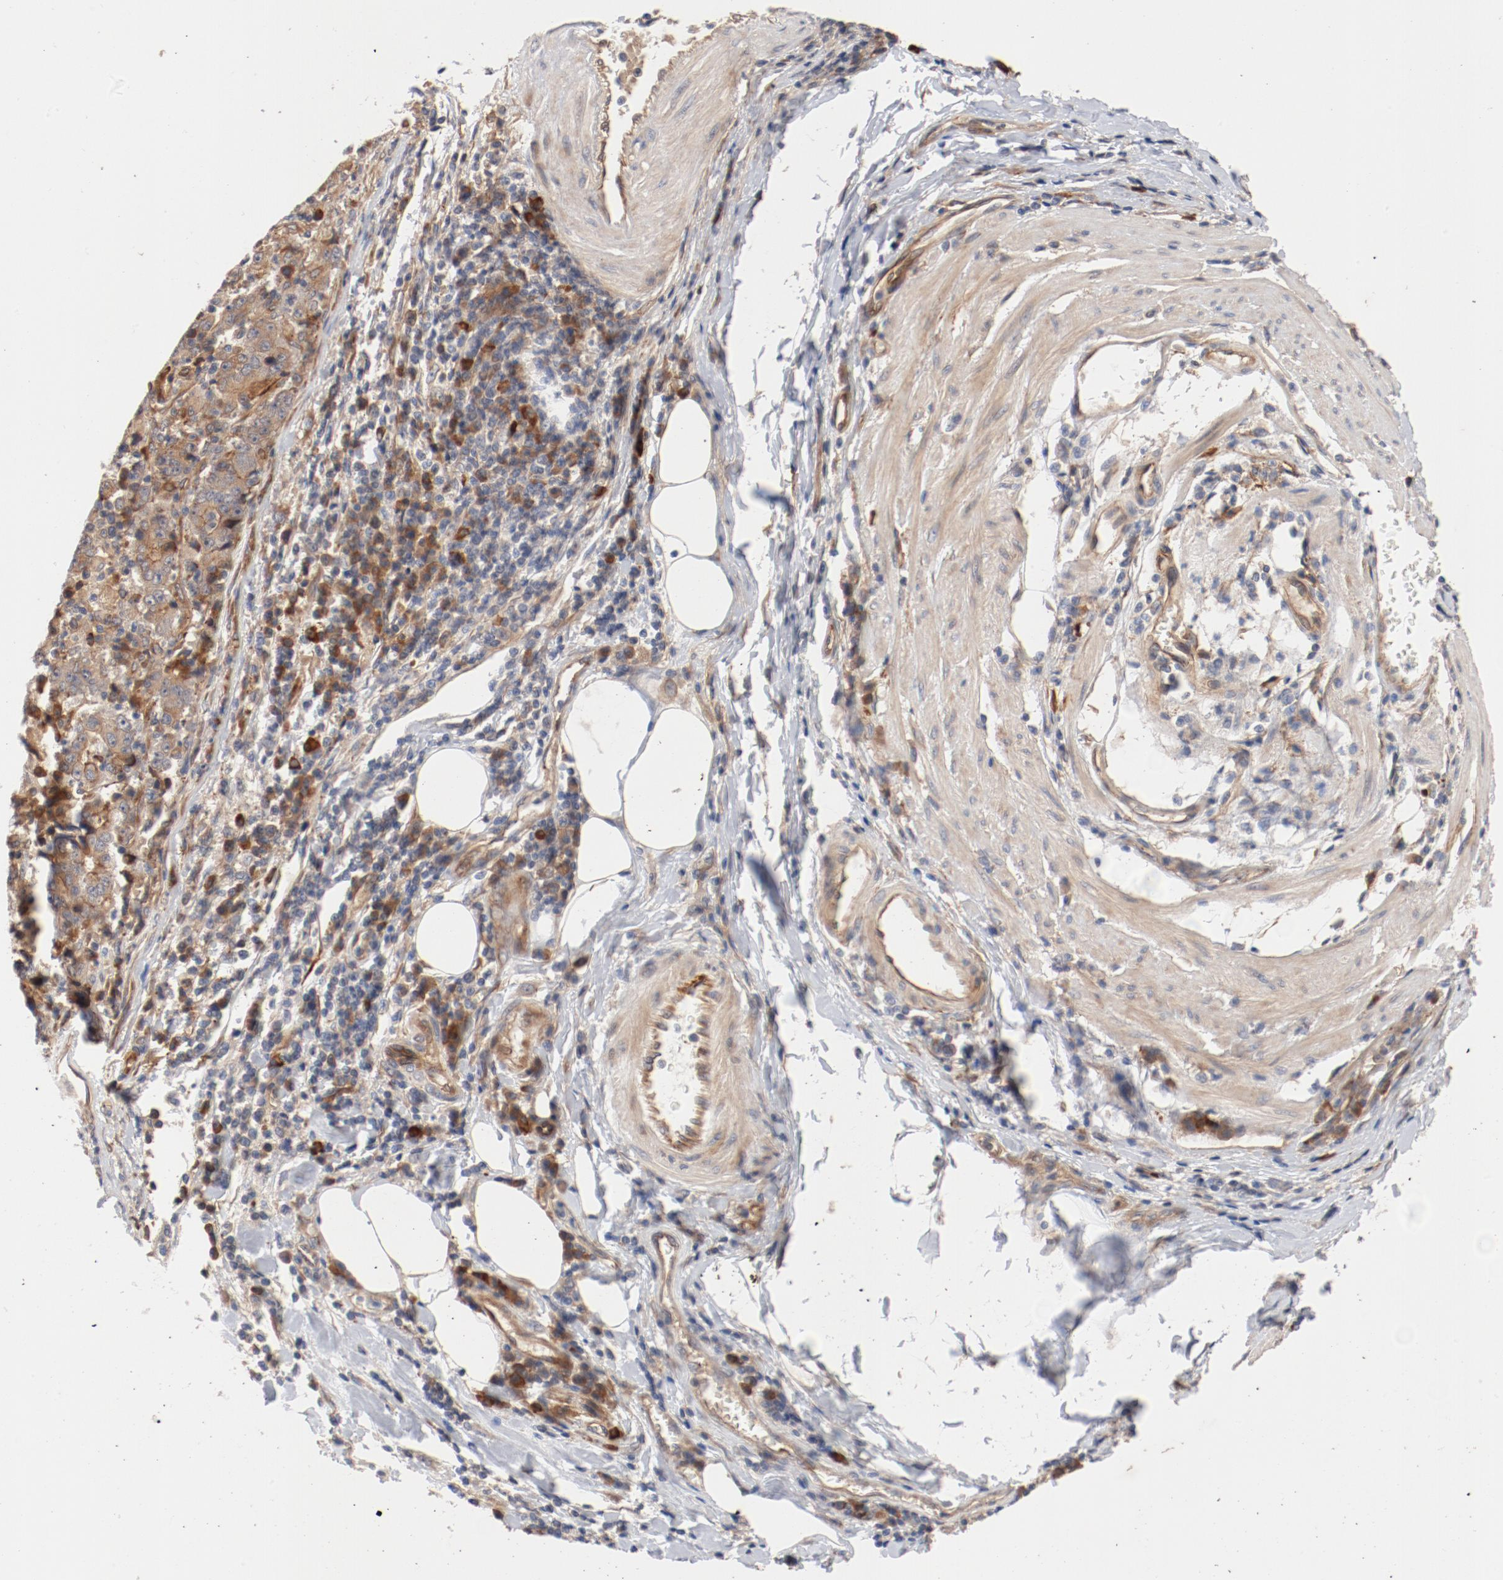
{"staining": {"intensity": "moderate", "quantity": ">75%", "location": "cytoplasmic/membranous"}, "tissue": "stomach cancer", "cell_type": "Tumor cells", "image_type": "cancer", "snomed": [{"axis": "morphology", "description": "Normal tissue, NOS"}, {"axis": "morphology", "description": "Adenocarcinoma, NOS"}, {"axis": "topography", "description": "Stomach, upper"}, {"axis": "topography", "description": "Stomach"}], "caption": "Moderate cytoplasmic/membranous positivity is identified in approximately >75% of tumor cells in adenocarcinoma (stomach).", "gene": "PITPNM2", "patient": {"sex": "male", "age": 59}}